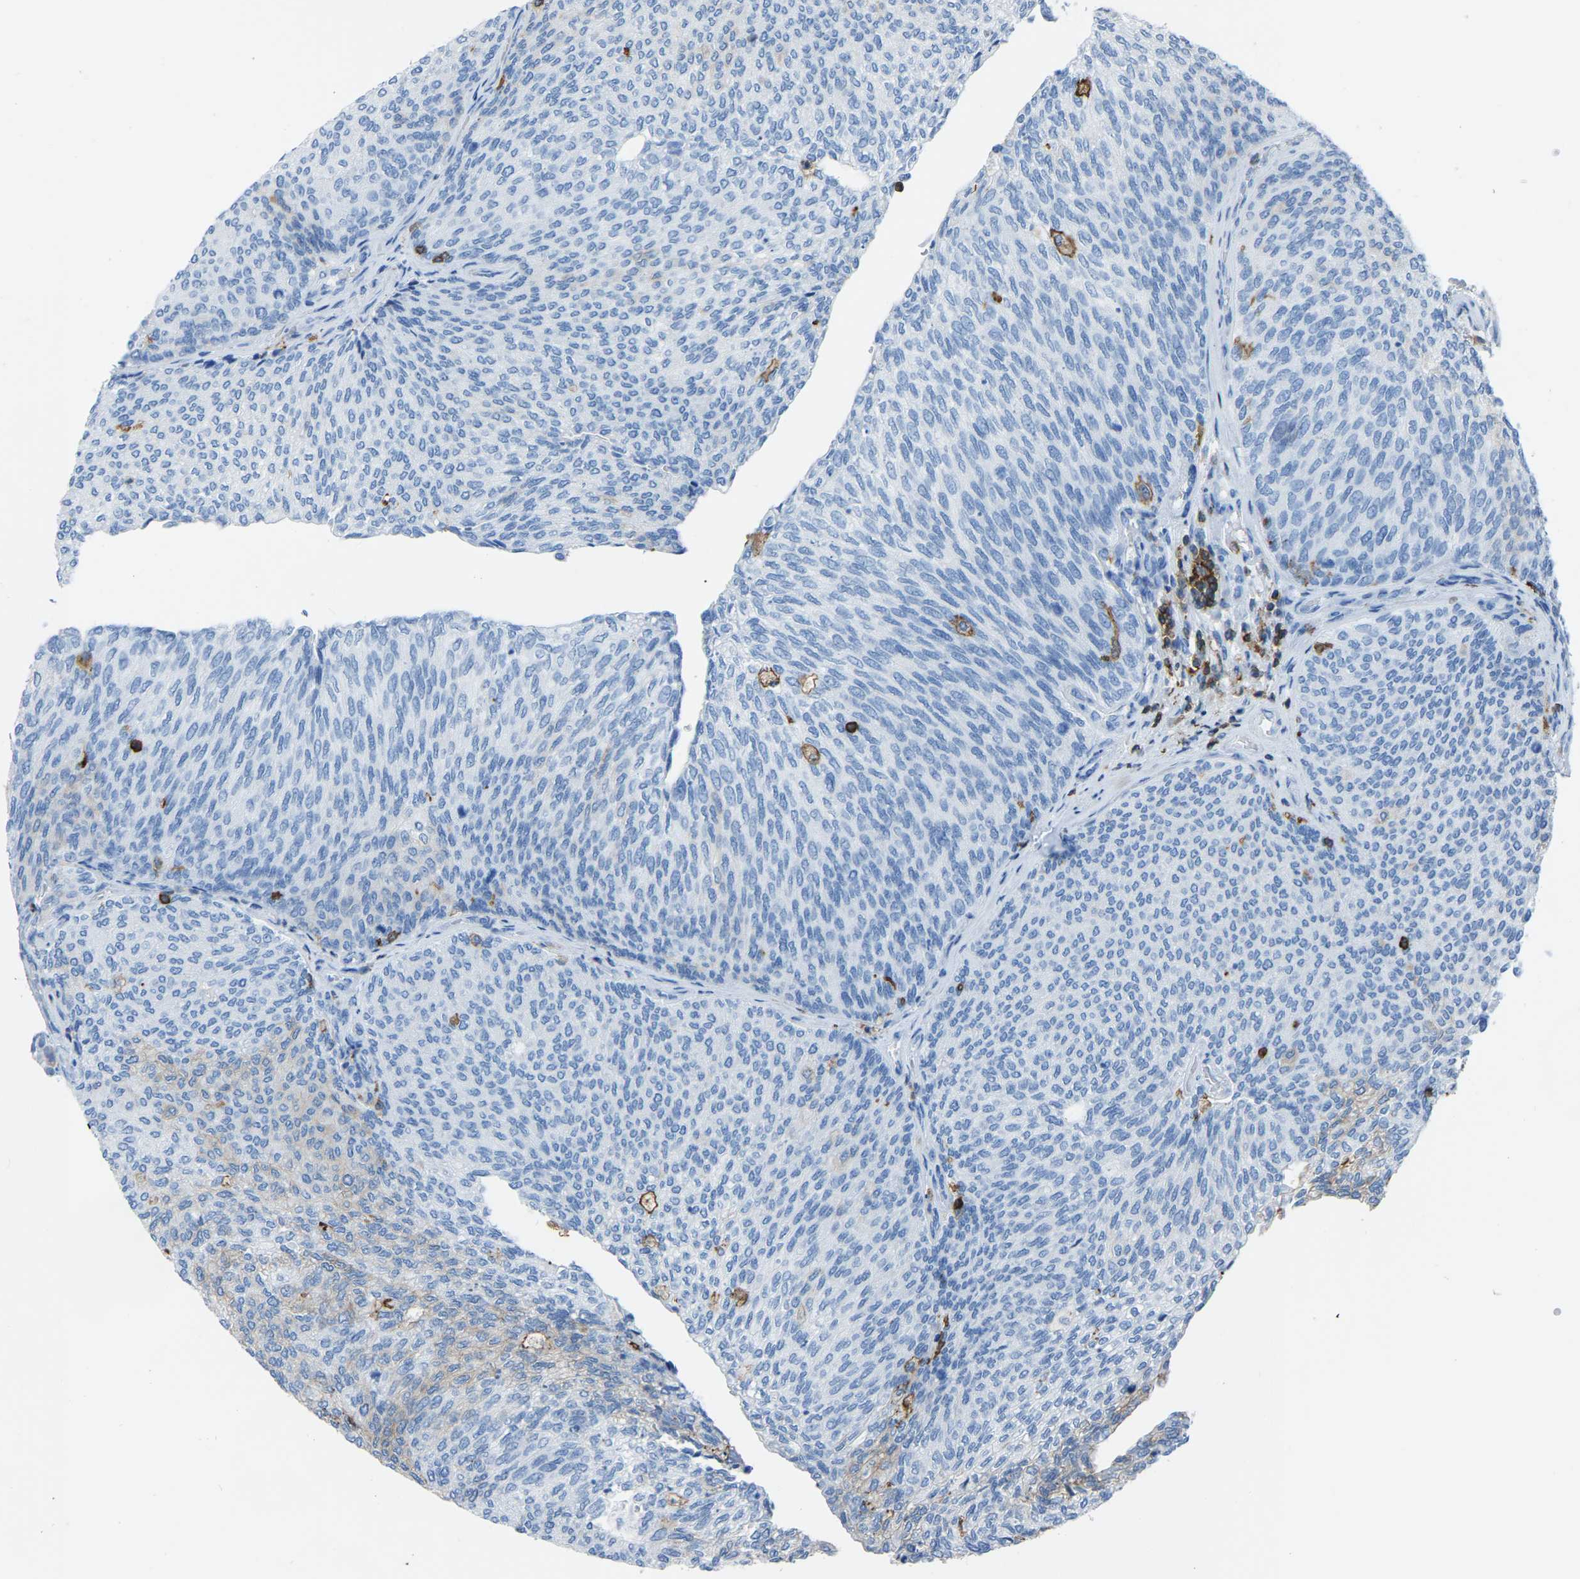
{"staining": {"intensity": "weak", "quantity": "25%-75%", "location": "cytoplasmic/membranous"}, "tissue": "urothelial cancer", "cell_type": "Tumor cells", "image_type": "cancer", "snomed": [{"axis": "morphology", "description": "Urothelial carcinoma, Low grade"}, {"axis": "topography", "description": "Urinary bladder"}], "caption": "Immunohistochemistry (DAB) staining of urothelial carcinoma (low-grade) demonstrates weak cytoplasmic/membranous protein expression in about 25%-75% of tumor cells.", "gene": "LSP1", "patient": {"sex": "female", "age": 79}}